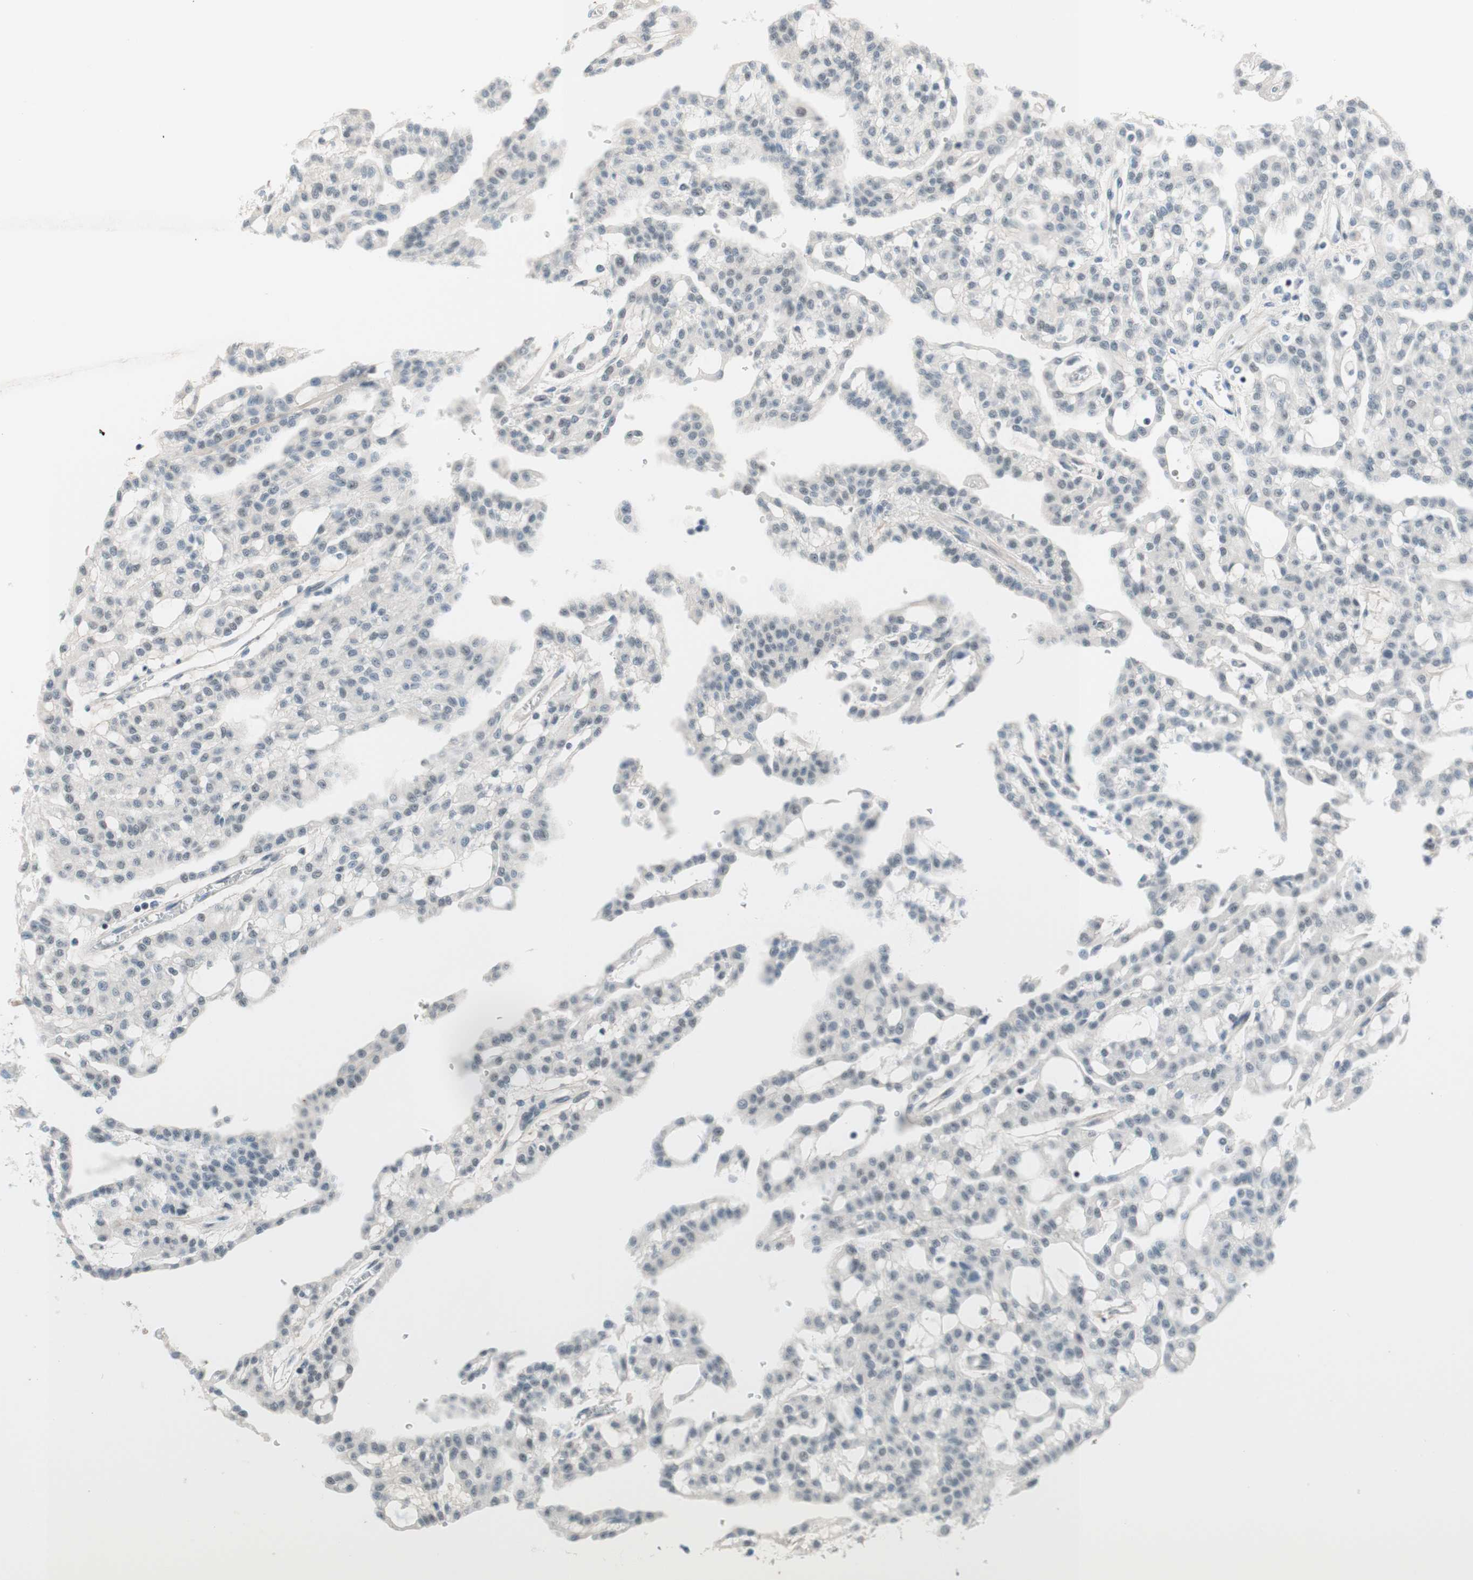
{"staining": {"intensity": "weak", "quantity": "<25%", "location": "nuclear"}, "tissue": "renal cancer", "cell_type": "Tumor cells", "image_type": "cancer", "snomed": [{"axis": "morphology", "description": "Adenocarcinoma, NOS"}, {"axis": "topography", "description": "Kidney"}], "caption": "Immunohistochemistry of renal cancer (adenocarcinoma) exhibits no staining in tumor cells.", "gene": "JPH1", "patient": {"sex": "male", "age": 63}}